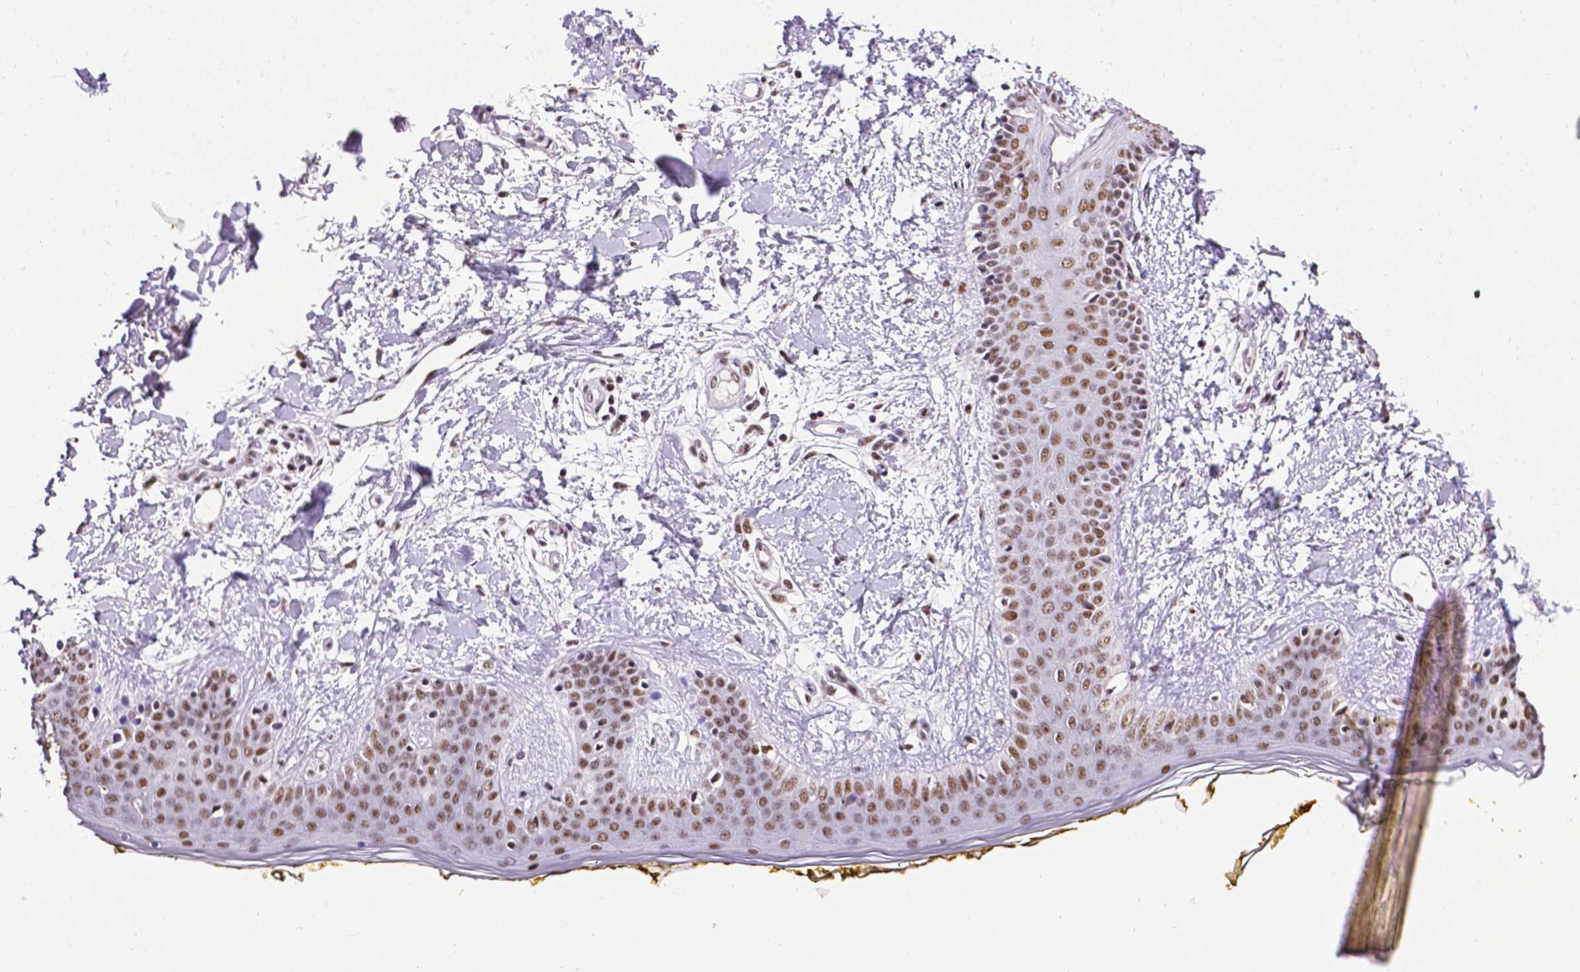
{"staining": {"intensity": "moderate", "quantity": "25%-75%", "location": "nuclear"}, "tissue": "skin", "cell_type": "Fibroblasts", "image_type": "normal", "snomed": [{"axis": "morphology", "description": "Normal tissue, NOS"}, {"axis": "topography", "description": "Skin"}], "caption": "Immunohistochemical staining of normal skin demonstrates medium levels of moderate nuclear positivity in approximately 25%-75% of fibroblasts. (brown staining indicates protein expression, while blue staining denotes nuclei).", "gene": "REST", "patient": {"sex": "female", "age": 34}}